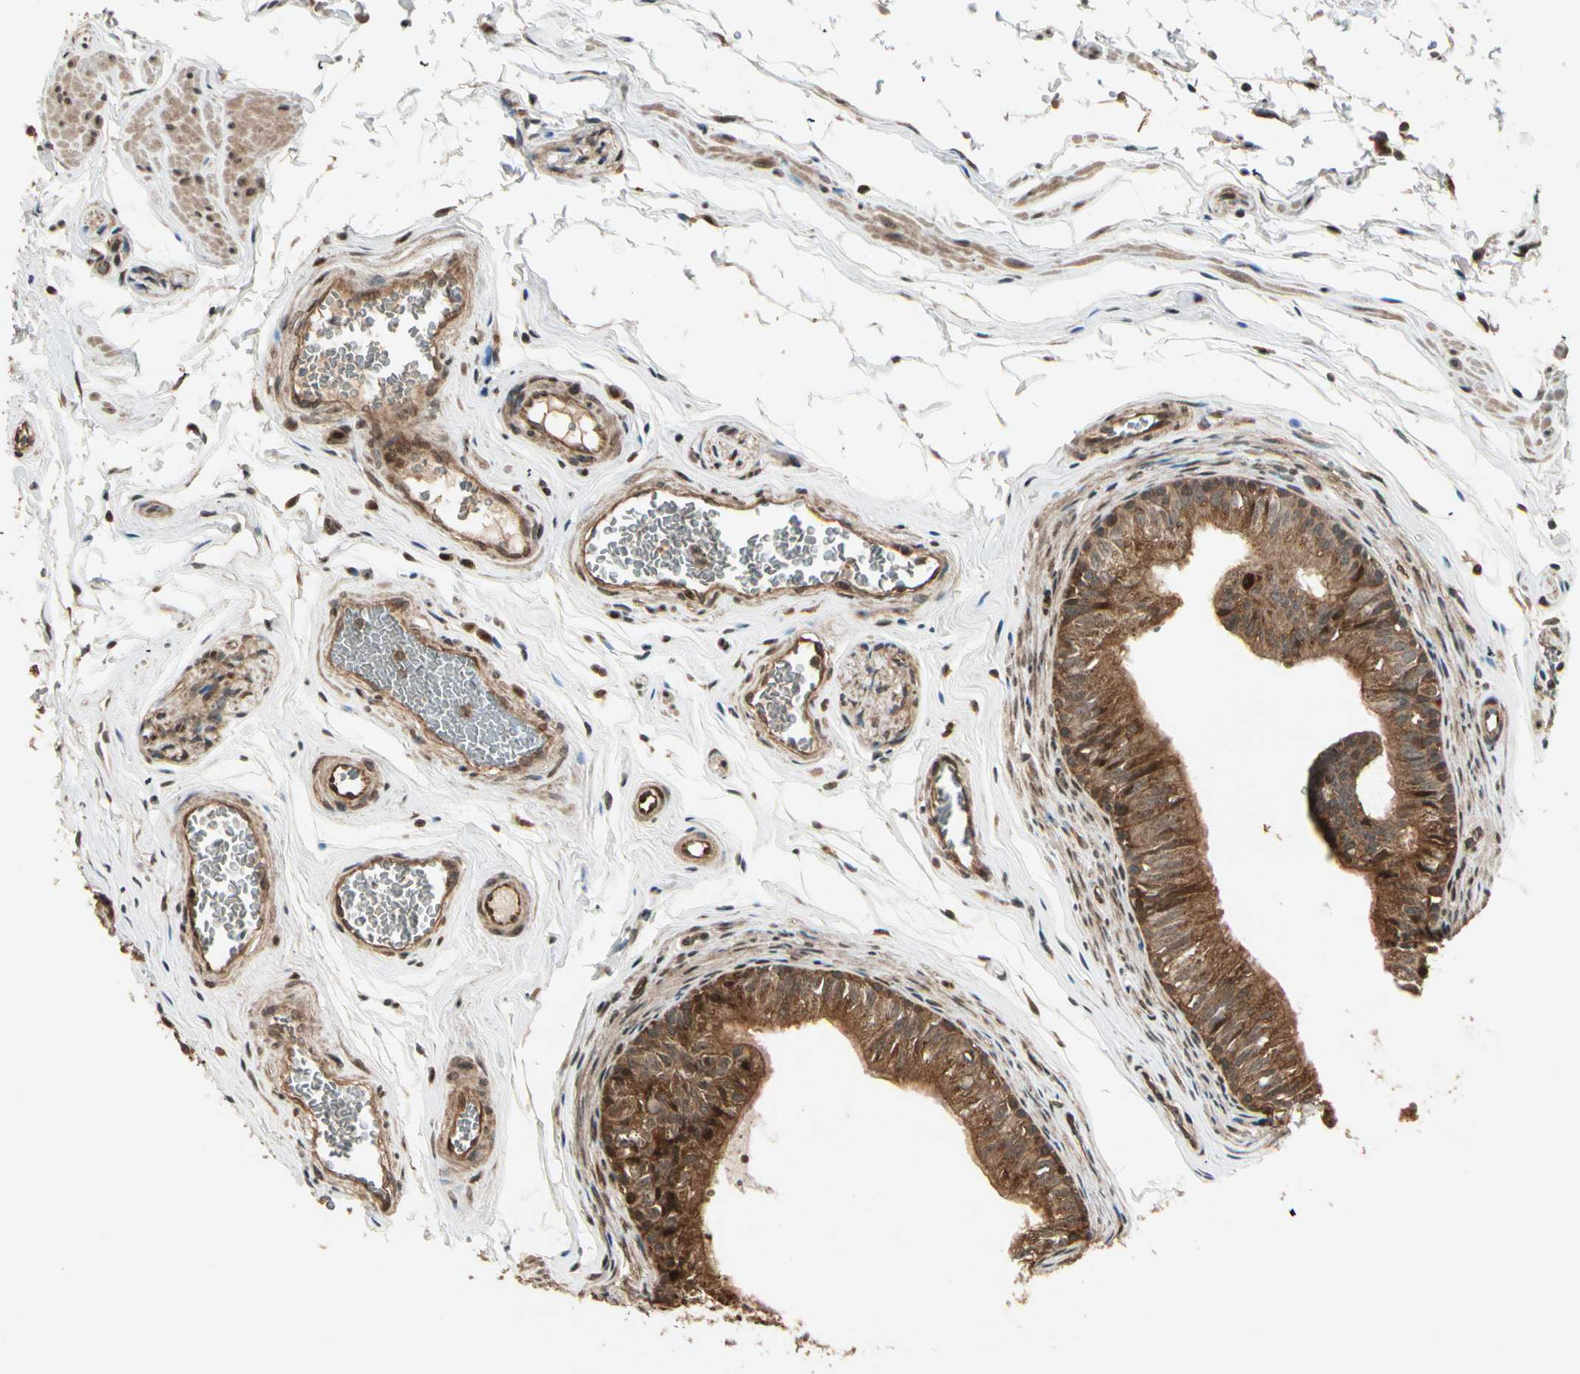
{"staining": {"intensity": "moderate", "quantity": ">75%", "location": "cytoplasmic/membranous"}, "tissue": "epididymis", "cell_type": "Glandular cells", "image_type": "normal", "snomed": [{"axis": "morphology", "description": "Normal tissue, NOS"}, {"axis": "topography", "description": "Testis"}, {"axis": "topography", "description": "Epididymis"}], "caption": "The histopathology image exhibits immunohistochemical staining of normal epididymis. There is moderate cytoplasmic/membranous expression is seen in approximately >75% of glandular cells.", "gene": "GLUL", "patient": {"sex": "male", "age": 36}}